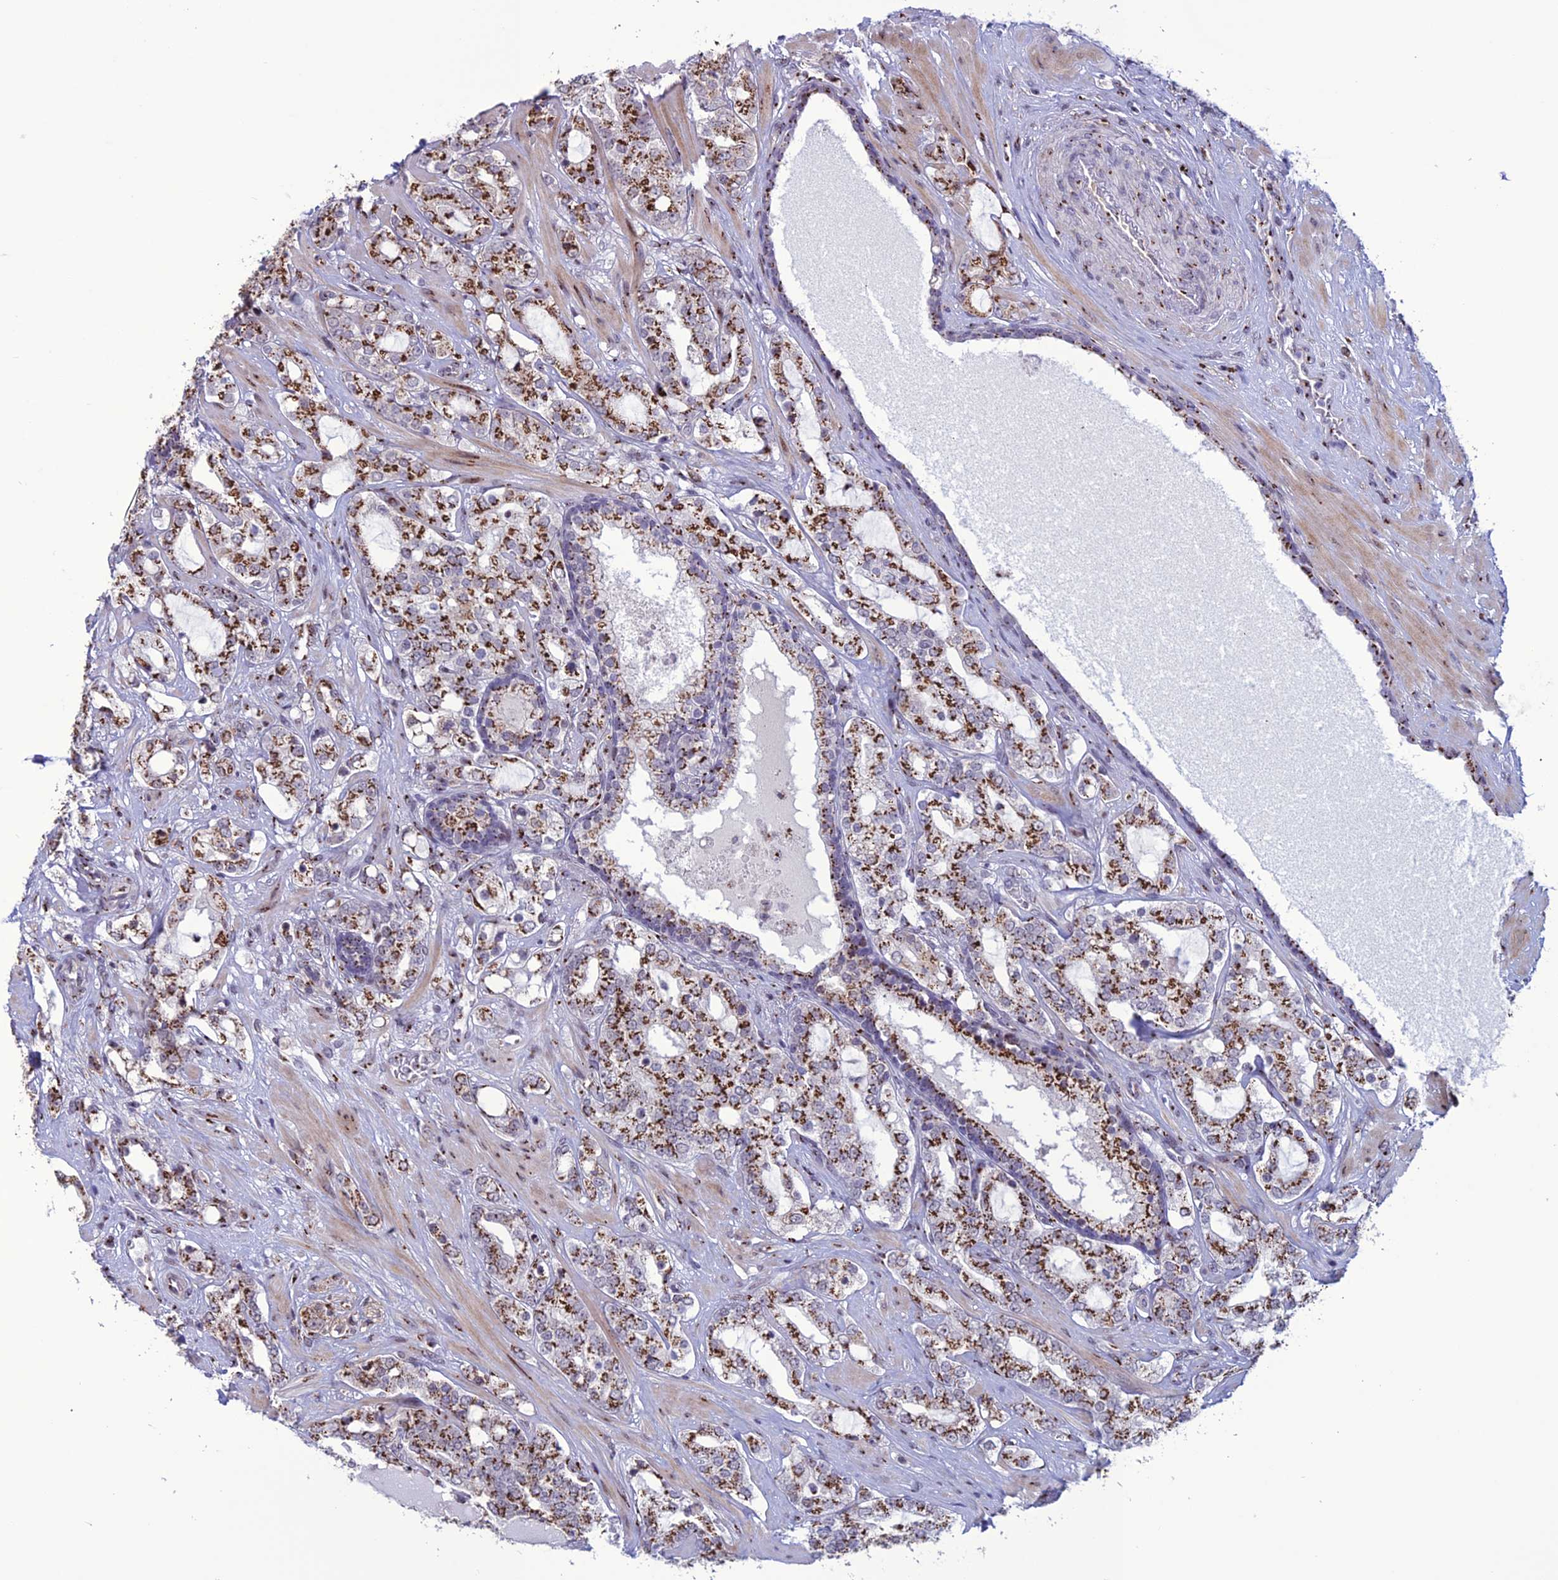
{"staining": {"intensity": "strong", "quantity": ">75%", "location": "cytoplasmic/membranous"}, "tissue": "prostate cancer", "cell_type": "Tumor cells", "image_type": "cancer", "snomed": [{"axis": "morphology", "description": "Adenocarcinoma, High grade"}, {"axis": "topography", "description": "Prostate"}], "caption": "The immunohistochemical stain labels strong cytoplasmic/membranous expression in tumor cells of prostate cancer tissue.", "gene": "PLEKHA4", "patient": {"sex": "male", "age": 64}}